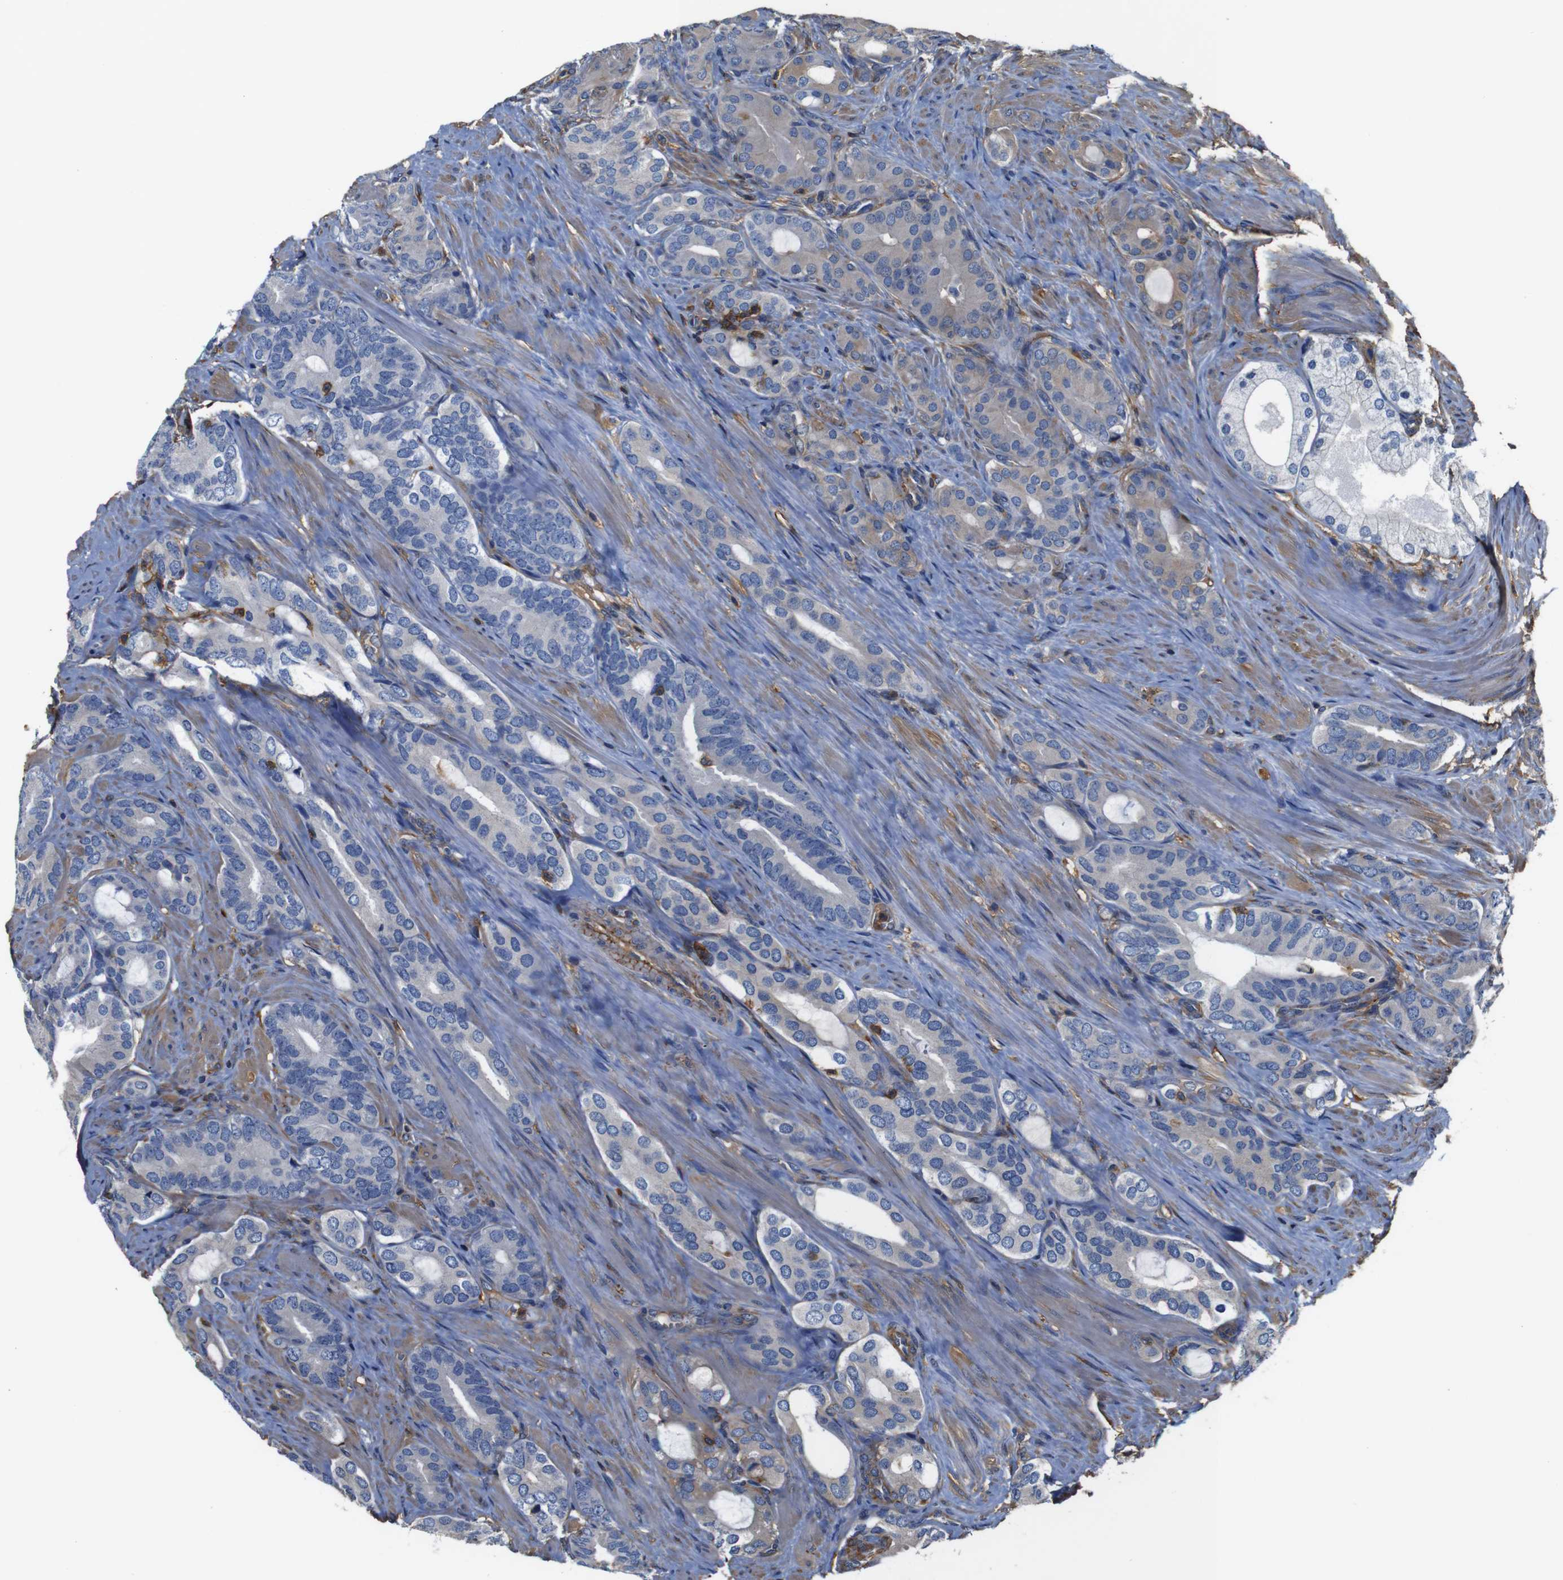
{"staining": {"intensity": "negative", "quantity": "none", "location": "none"}, "tissue": "prostate cancer", "cell_type": "Tumor cells", "image_type": "cancer", "snomed": [{"axis": "morphology", "description": "Adenocarcinoma, Low grade"}, {"axis": "topography", "description": "Prostate"}], "caption": "Human prostate adenocarcinoma (low-grade) stained for a protein using immunohistochemistry (IHC) reveals no expression in tumor cells.", "gene": "PI4KA", "patient": {"sex": "male", "age": 63}}